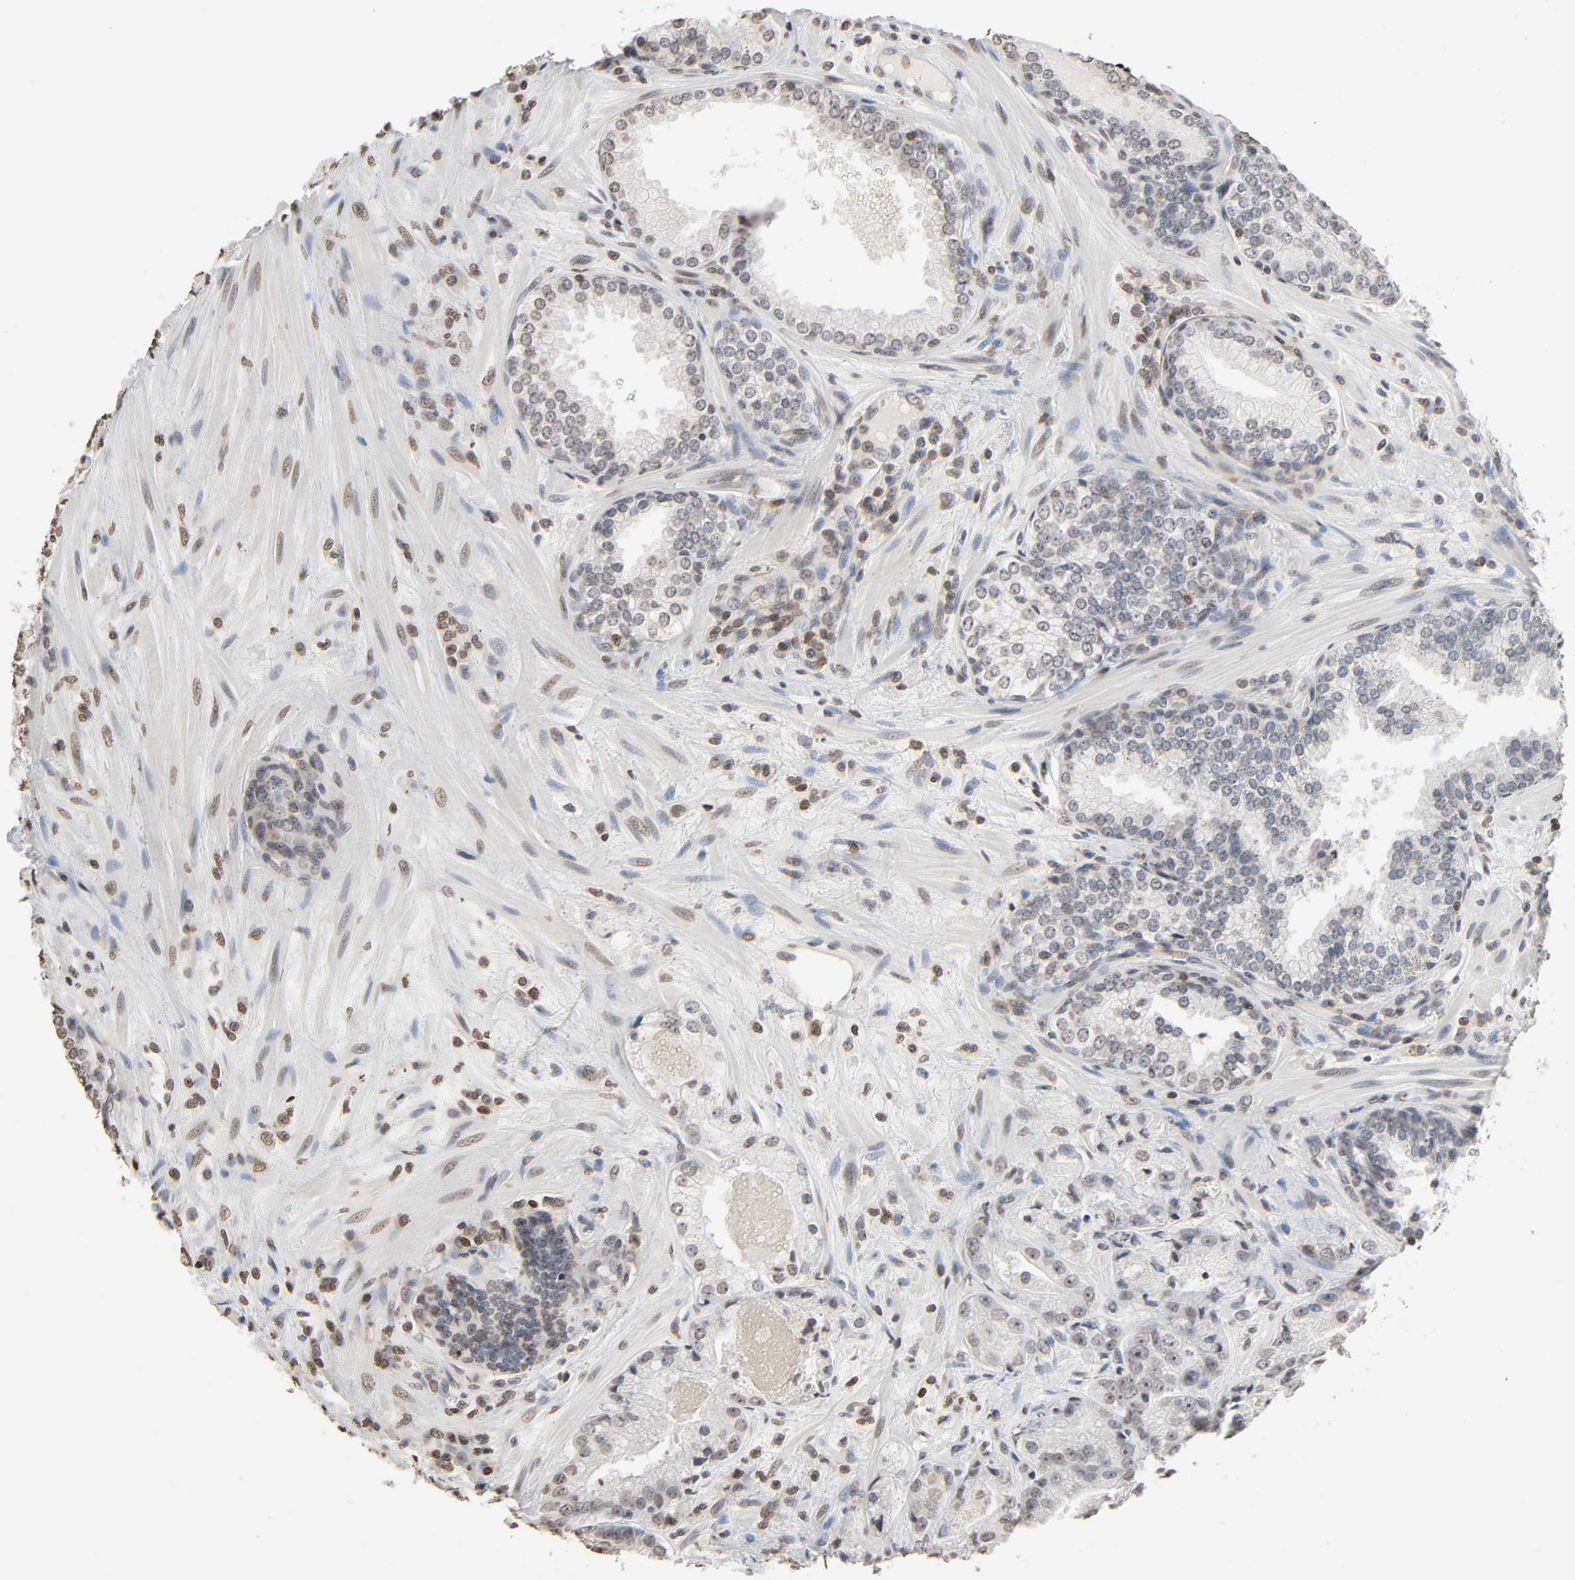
{"staining": {"intensity": "negative", "quantity": "none", "location": "none"}, "tissue": "prostate cancer", "cell_type": "Tumor cells", "image_type": "cancer", "snomed": [{"axis": "morphology", "description": "Adenocarcinoma, Low grade"}, {"axis": "topography", "description": "Prostate"}], "caption": "Prostate adenocarcinoma (low-grade) stained for a protein using immunohistochemistry shows no expression tumor cells.", "gene": "STK4", "patient": {"sex": "male", "age": 60}}